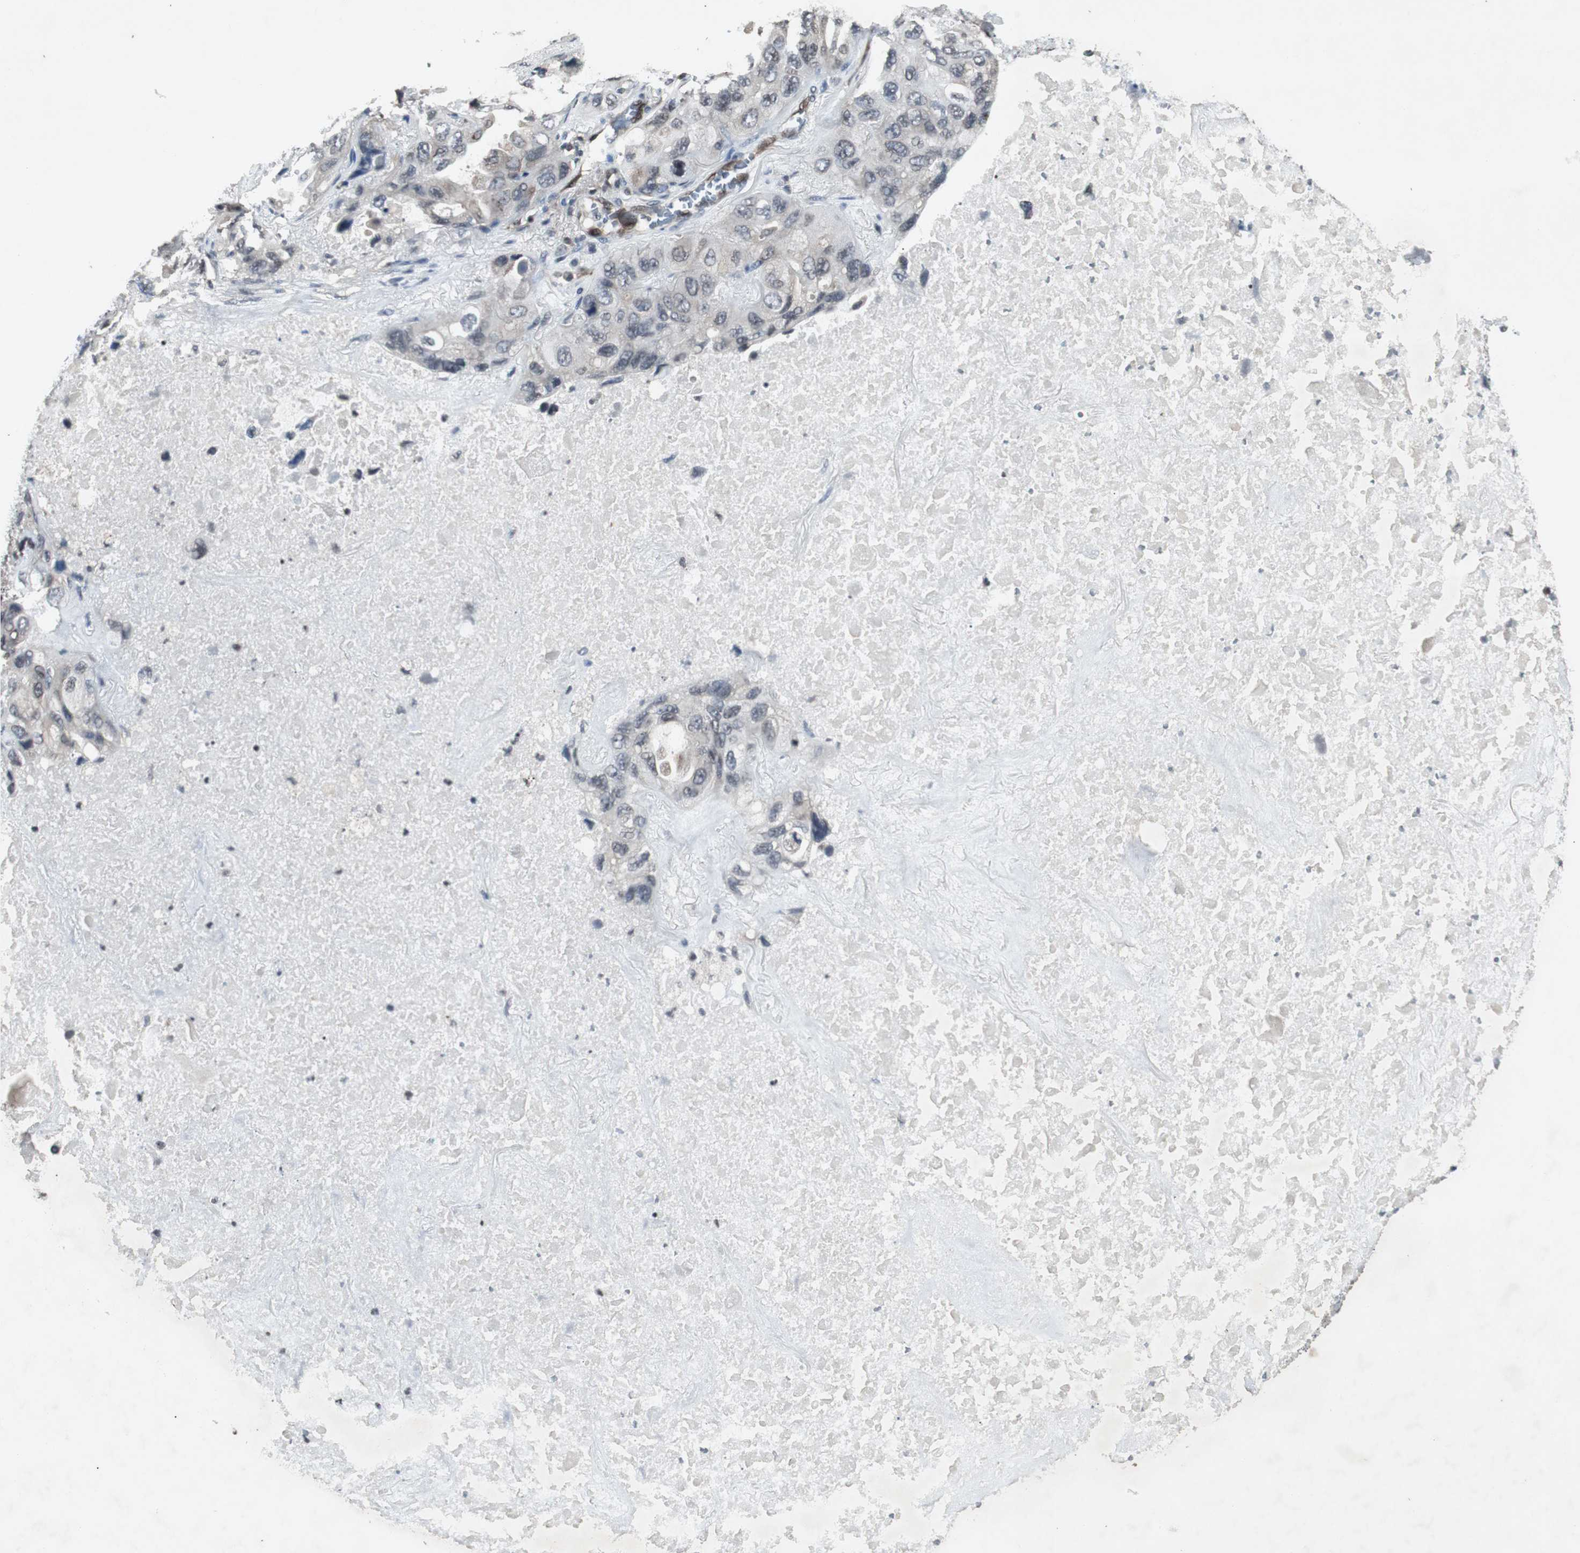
{"staining": {"intensity": "negative", "quantity": "none", "location": "none"}, "tissue": "lung cancer", "cell_type": "Tumor cells", "image_type": "cancer", "snomed": [{"axis": "morphology", "description": "Squamous cell carcinoma, NOS"}, {"axis": "topography", "description": "Lung"}], "caption": "Photomicrograph shows no significant protein staining in tumor cells of squamous cell carcinoma (lung).", "gene": "SMAD1", "patient": {"sex": "female", "age": 73}}